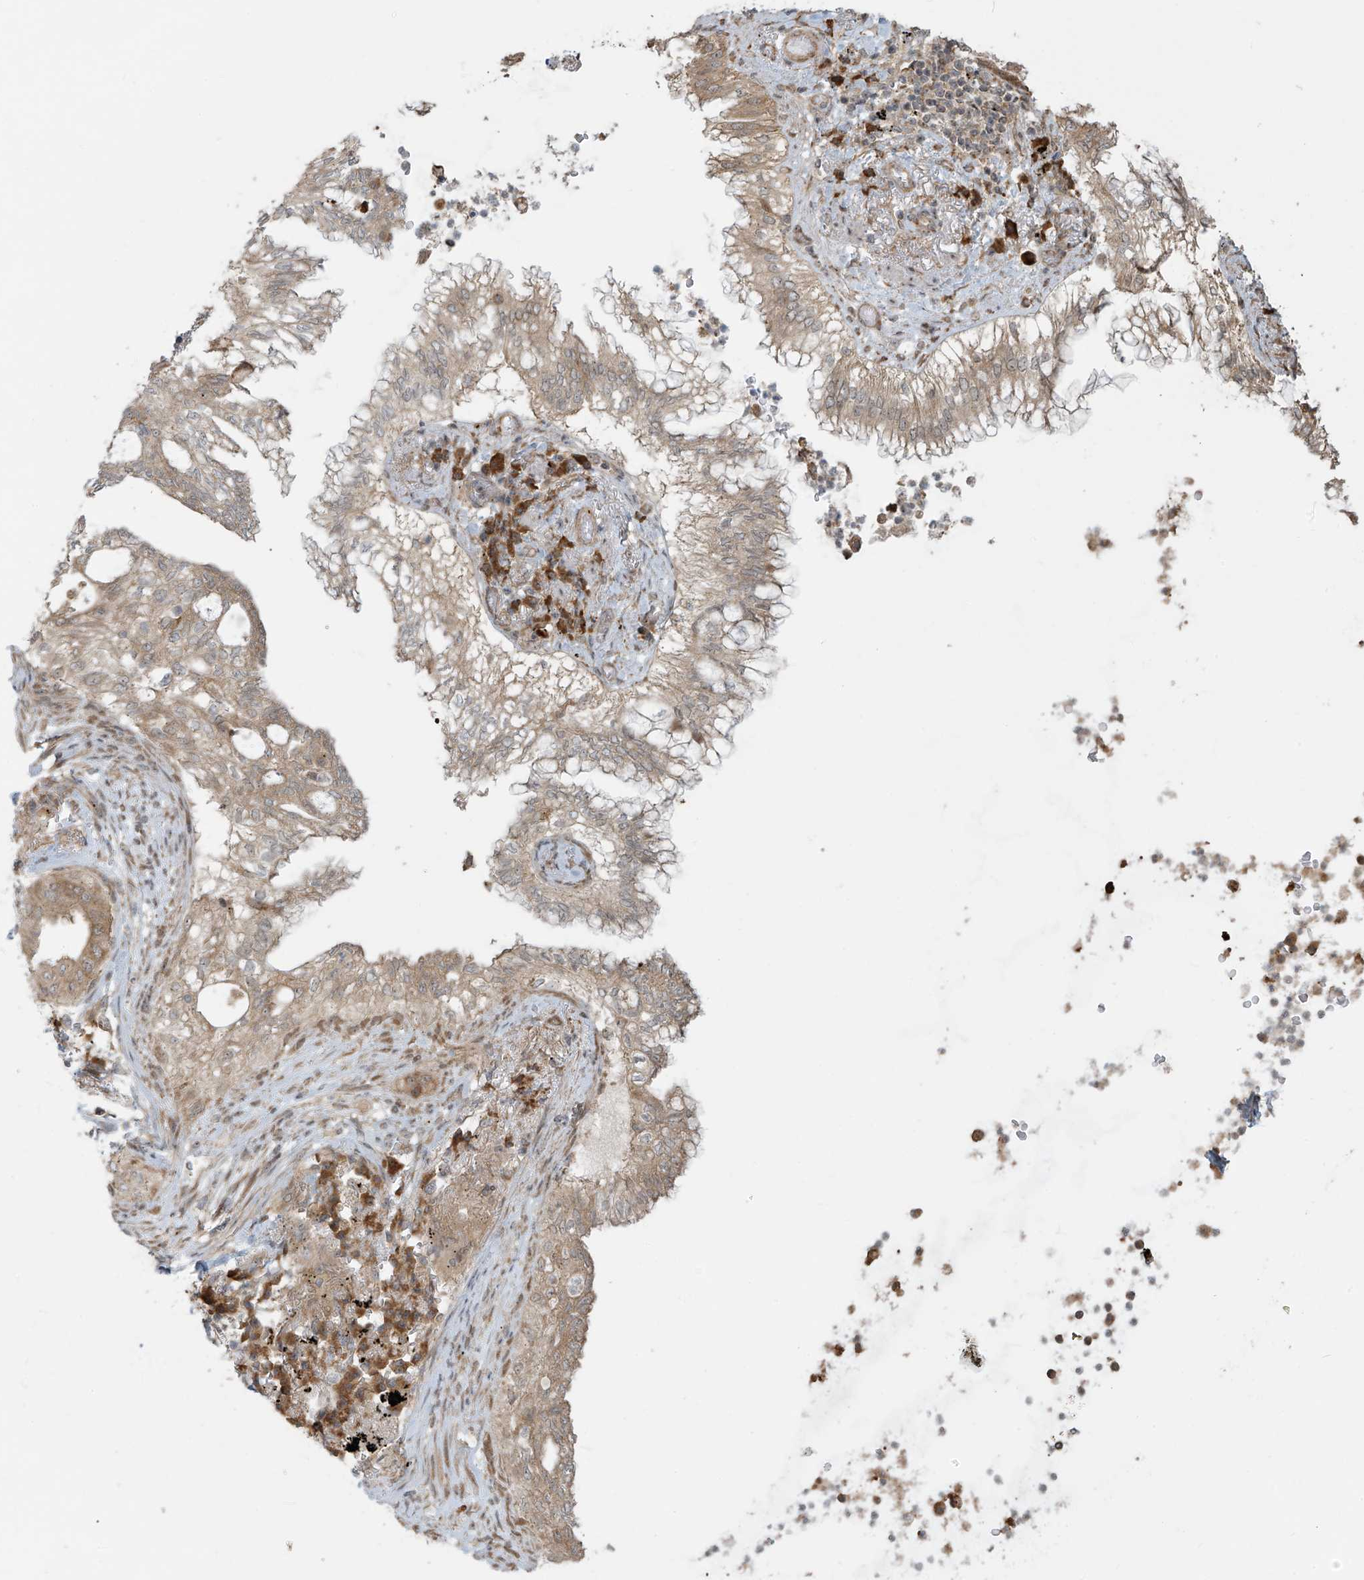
{"staining": {"intensity": "weak", "quantity": ">75%", "location": "cytoplasmic/membranous"}, "tissue": "lung cancer", "cell_type": "Tumor cells", "image_type": "cancer", "snomed": [{"axis": "morphology", "description": "Adenocarcinoma, NOS"}, {"axis": "topography", "description": "Lung"}], "caption": "Lung cancer stained with immunohistochemistry (IHC) reveals weak cytoplasmic/membranous positivity in approximately >75% of tumor cells. (DAB (3,3'-diaminobenzidine) IHC, brown staining for protein, blue staining for nuclei).", "gene": "PLEKHM3", "patient": {"sex": "female", "age": 70}}